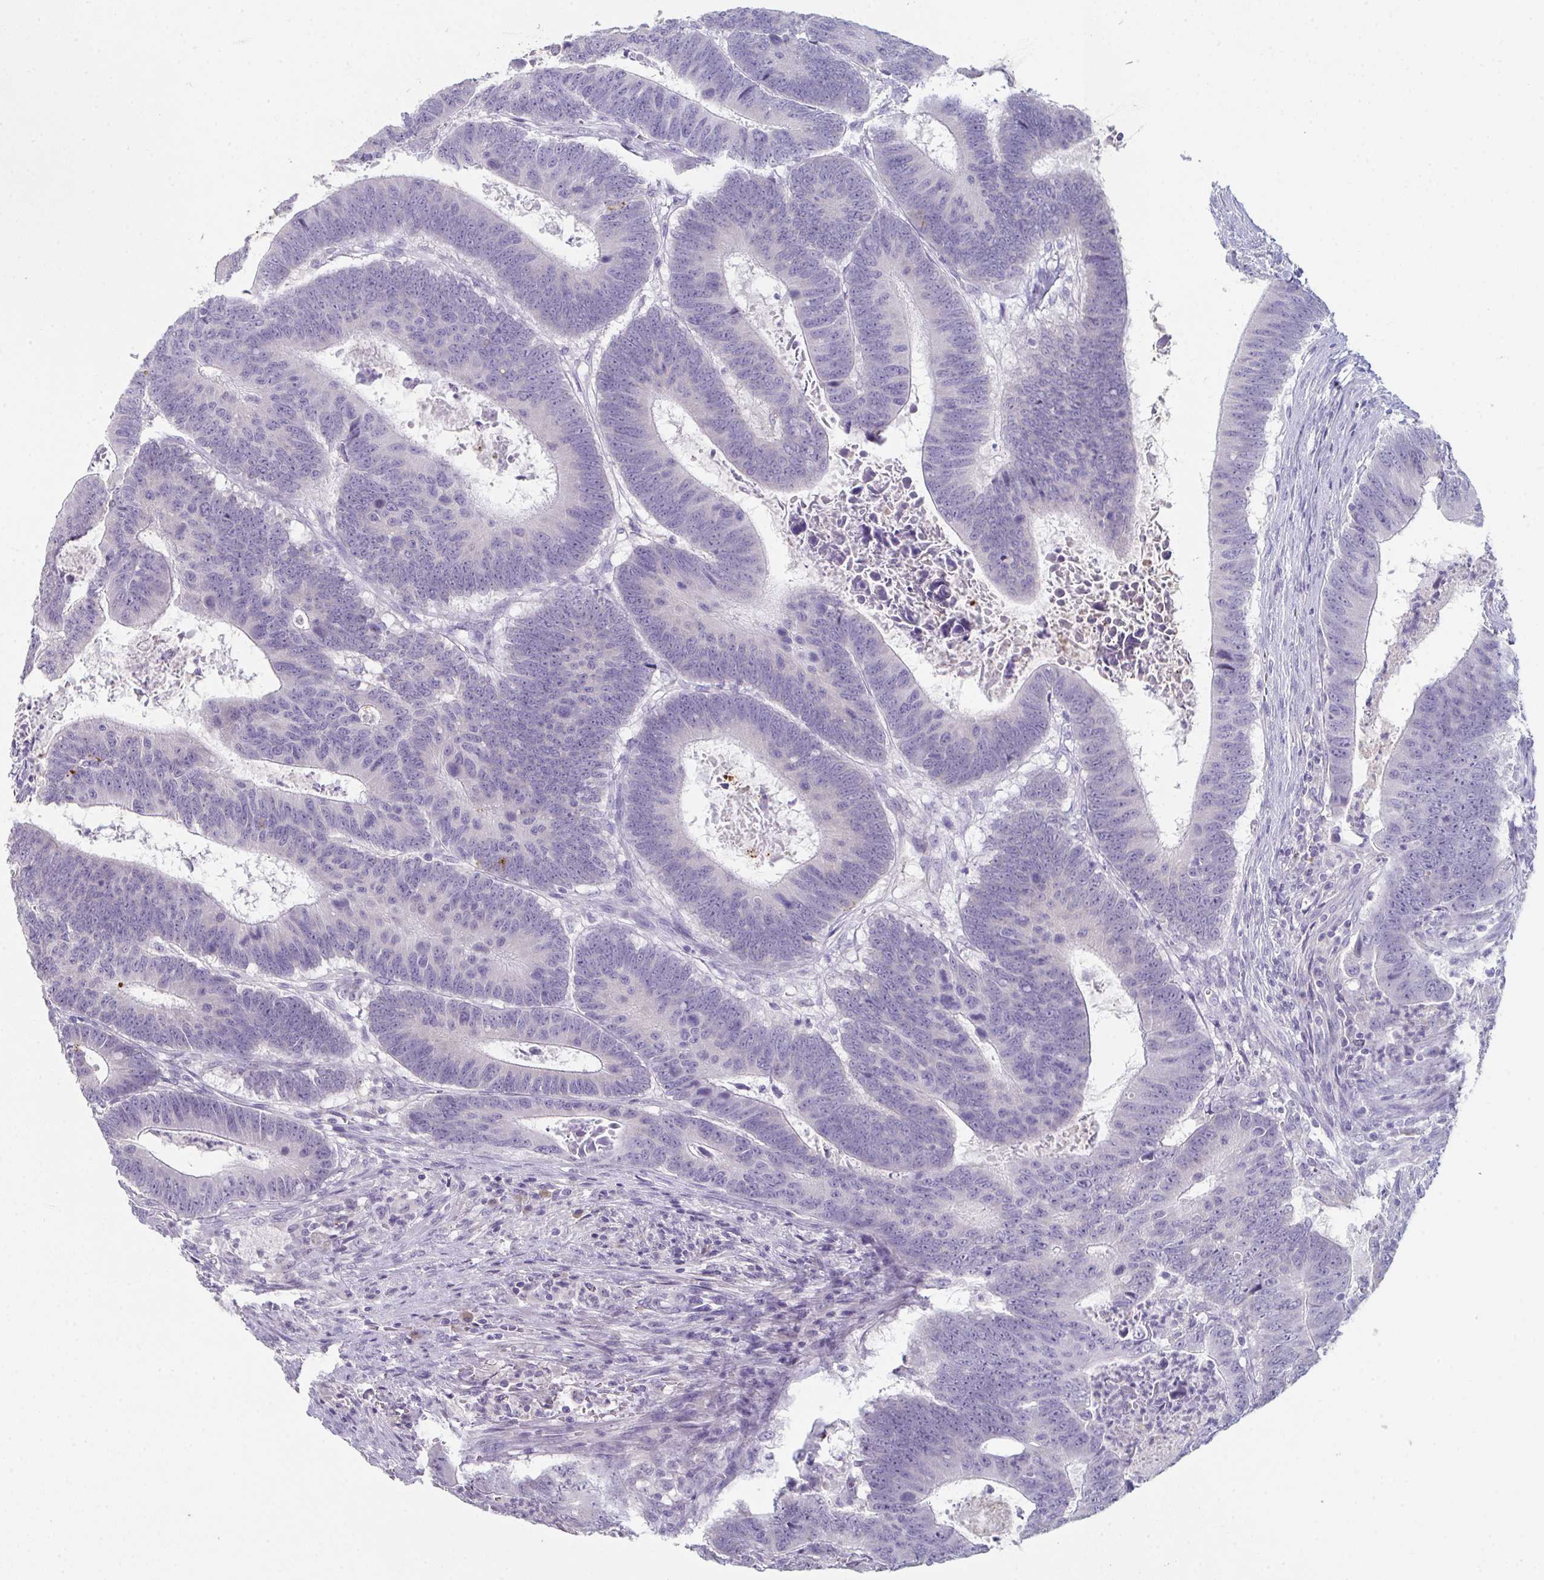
{"staining": {"intensity": "negative", "quantity": "none", "location": "none"}, "tissue": "colorectal cancer", "cell_type": "Tumor cells", "image_type": "cancer", "snomed": [{"axis": "morphology", "description": "Adenocarcinoma, NOS"}, {"axis": "topography", "description": "Colon"}], "caption": "Immunohistochemical staining of colorectal cancer (adenocarcinoma) reveals no significant staining in tumor cells.", "gene": "ADAM21", "patient": {"sex": "male", "age": 62}}